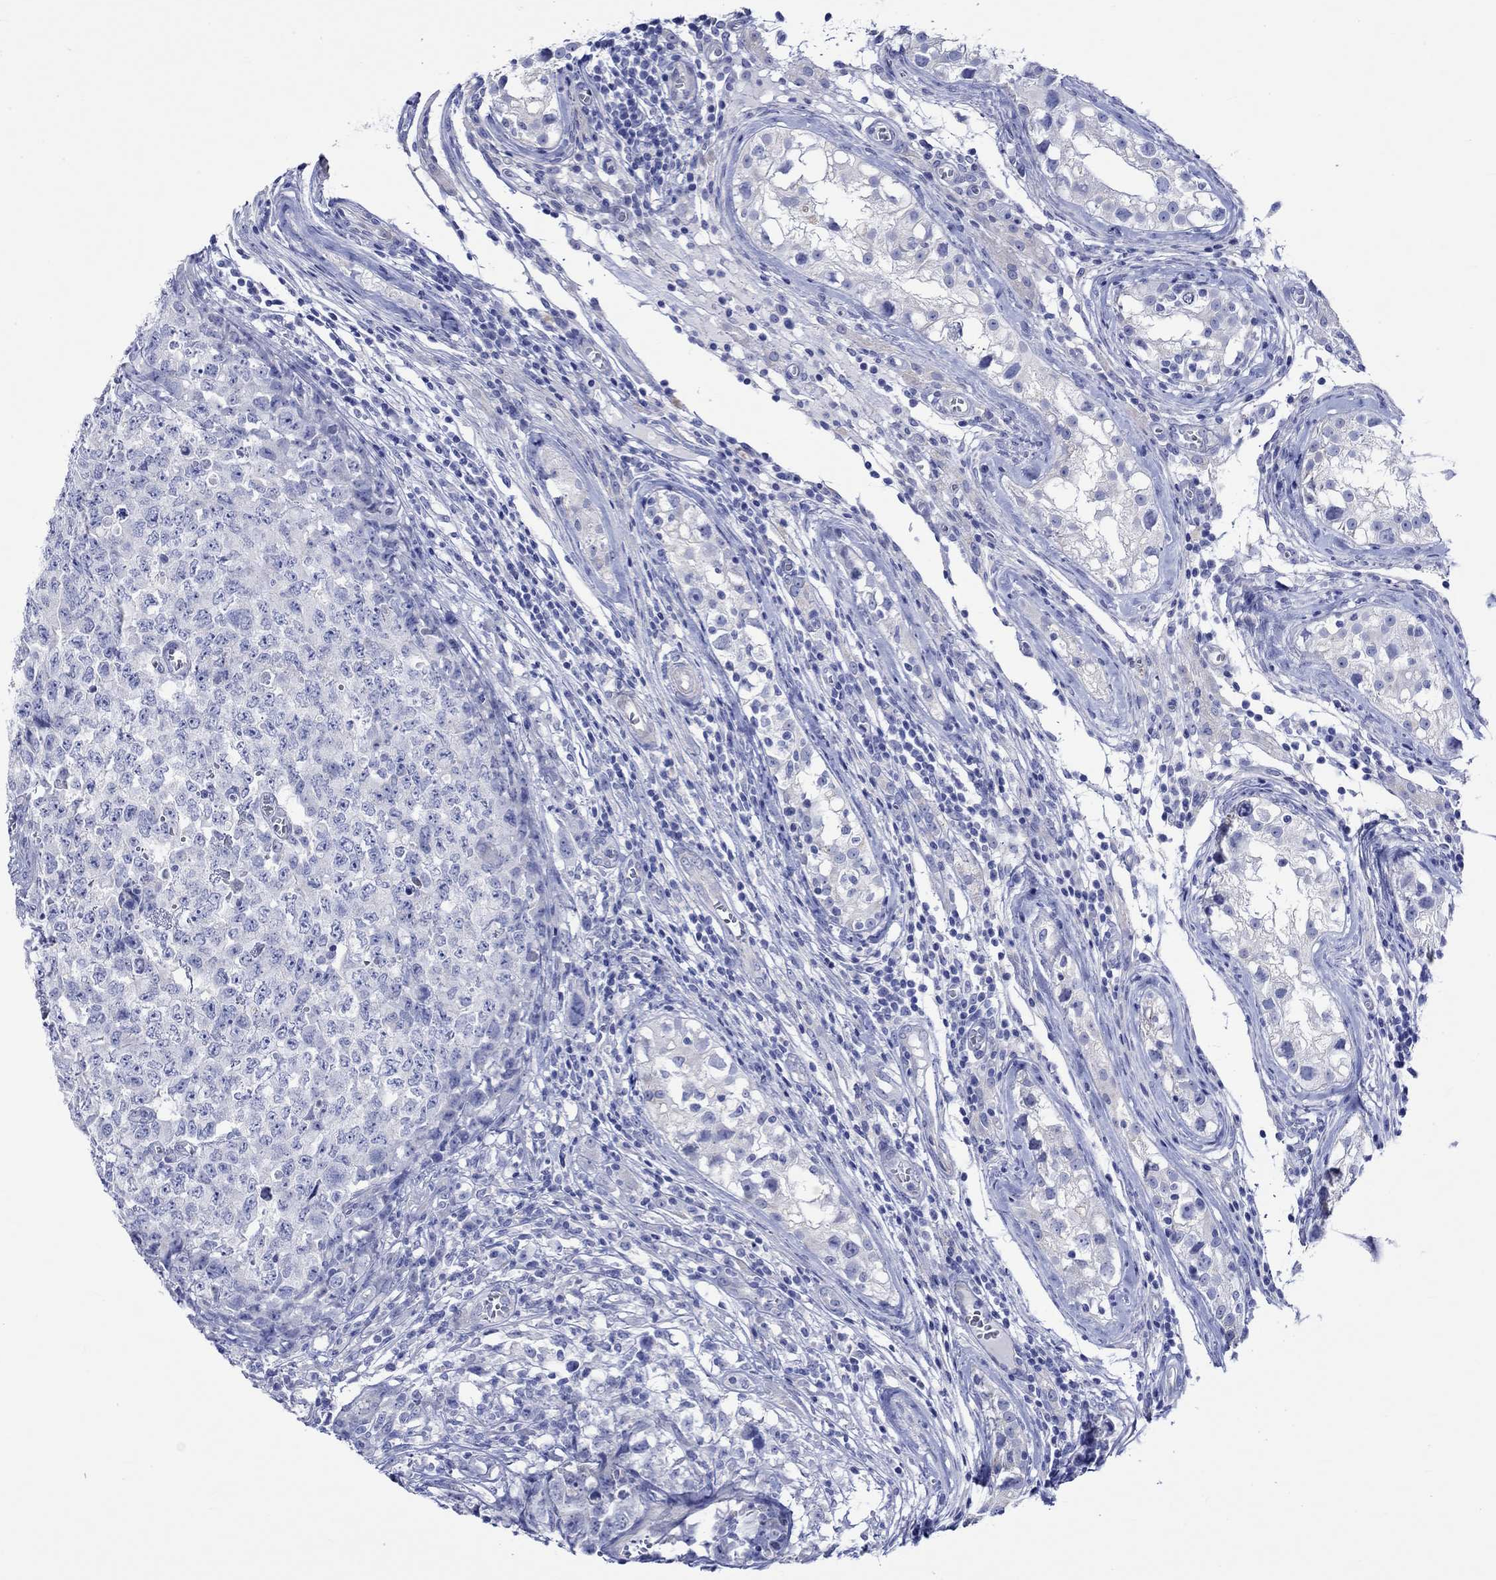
{"staining": {"intensity": "negative", "quantity": "none", "location": "none"}, "tissue": "testis cancer", "cell_type": "Tumor cells", "image_type": "cancer", "snomed": [{"axis": "morphology", "description": "Carcinoma, Embryonal, NOS"}, {"axis": "topography", "description": "Testis"}], "caption": "The micrograph displays no staining of tumor cells in testis cancer.", "gene": "HARBI1", "patient": {"sex": "male", "age": 23}}